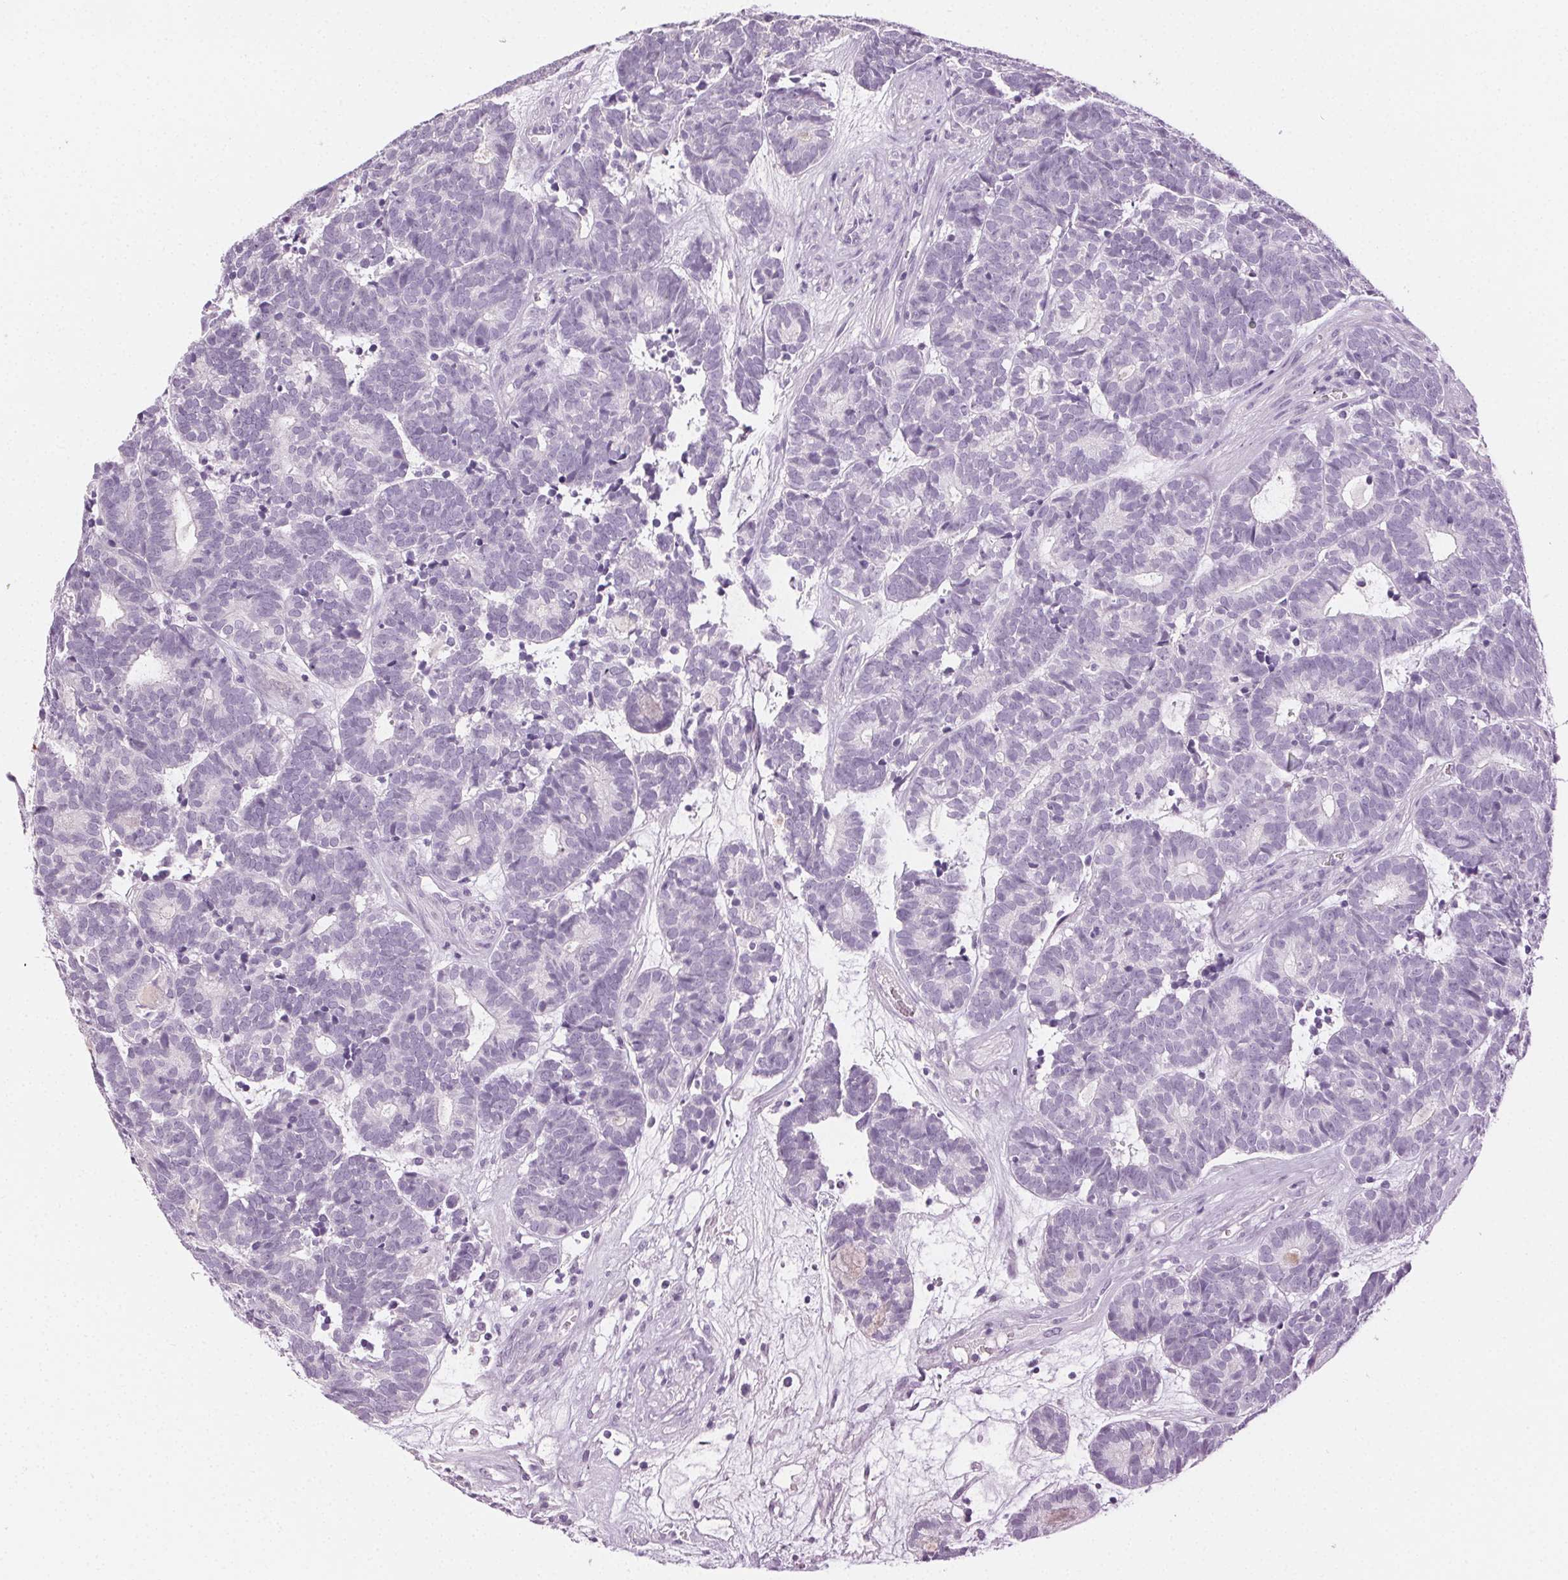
{"staining": {"intensity": "negative", "quantity": "none", "location": "none"}, "tissue": "head and neck cancer", "cell_type": "Tumor cells", "image_type": "cancer", "snomed": [{"axis": "morphology", "description": "Adenocarcinoma, NOS"}, {"axis": "topography", "description": "Head-Neck"}], "caption": "IHC of human head and neck cancer (adenocarcinoma) reveals no staining in tumor cells. The staining was performed using DAB to visualize the protein expression in brown, while the nuclei were stained in blue with hematoxylin (Magnification: 20x).", "gene": "MPO", "patient": {"sex": "female", "age": 81}}